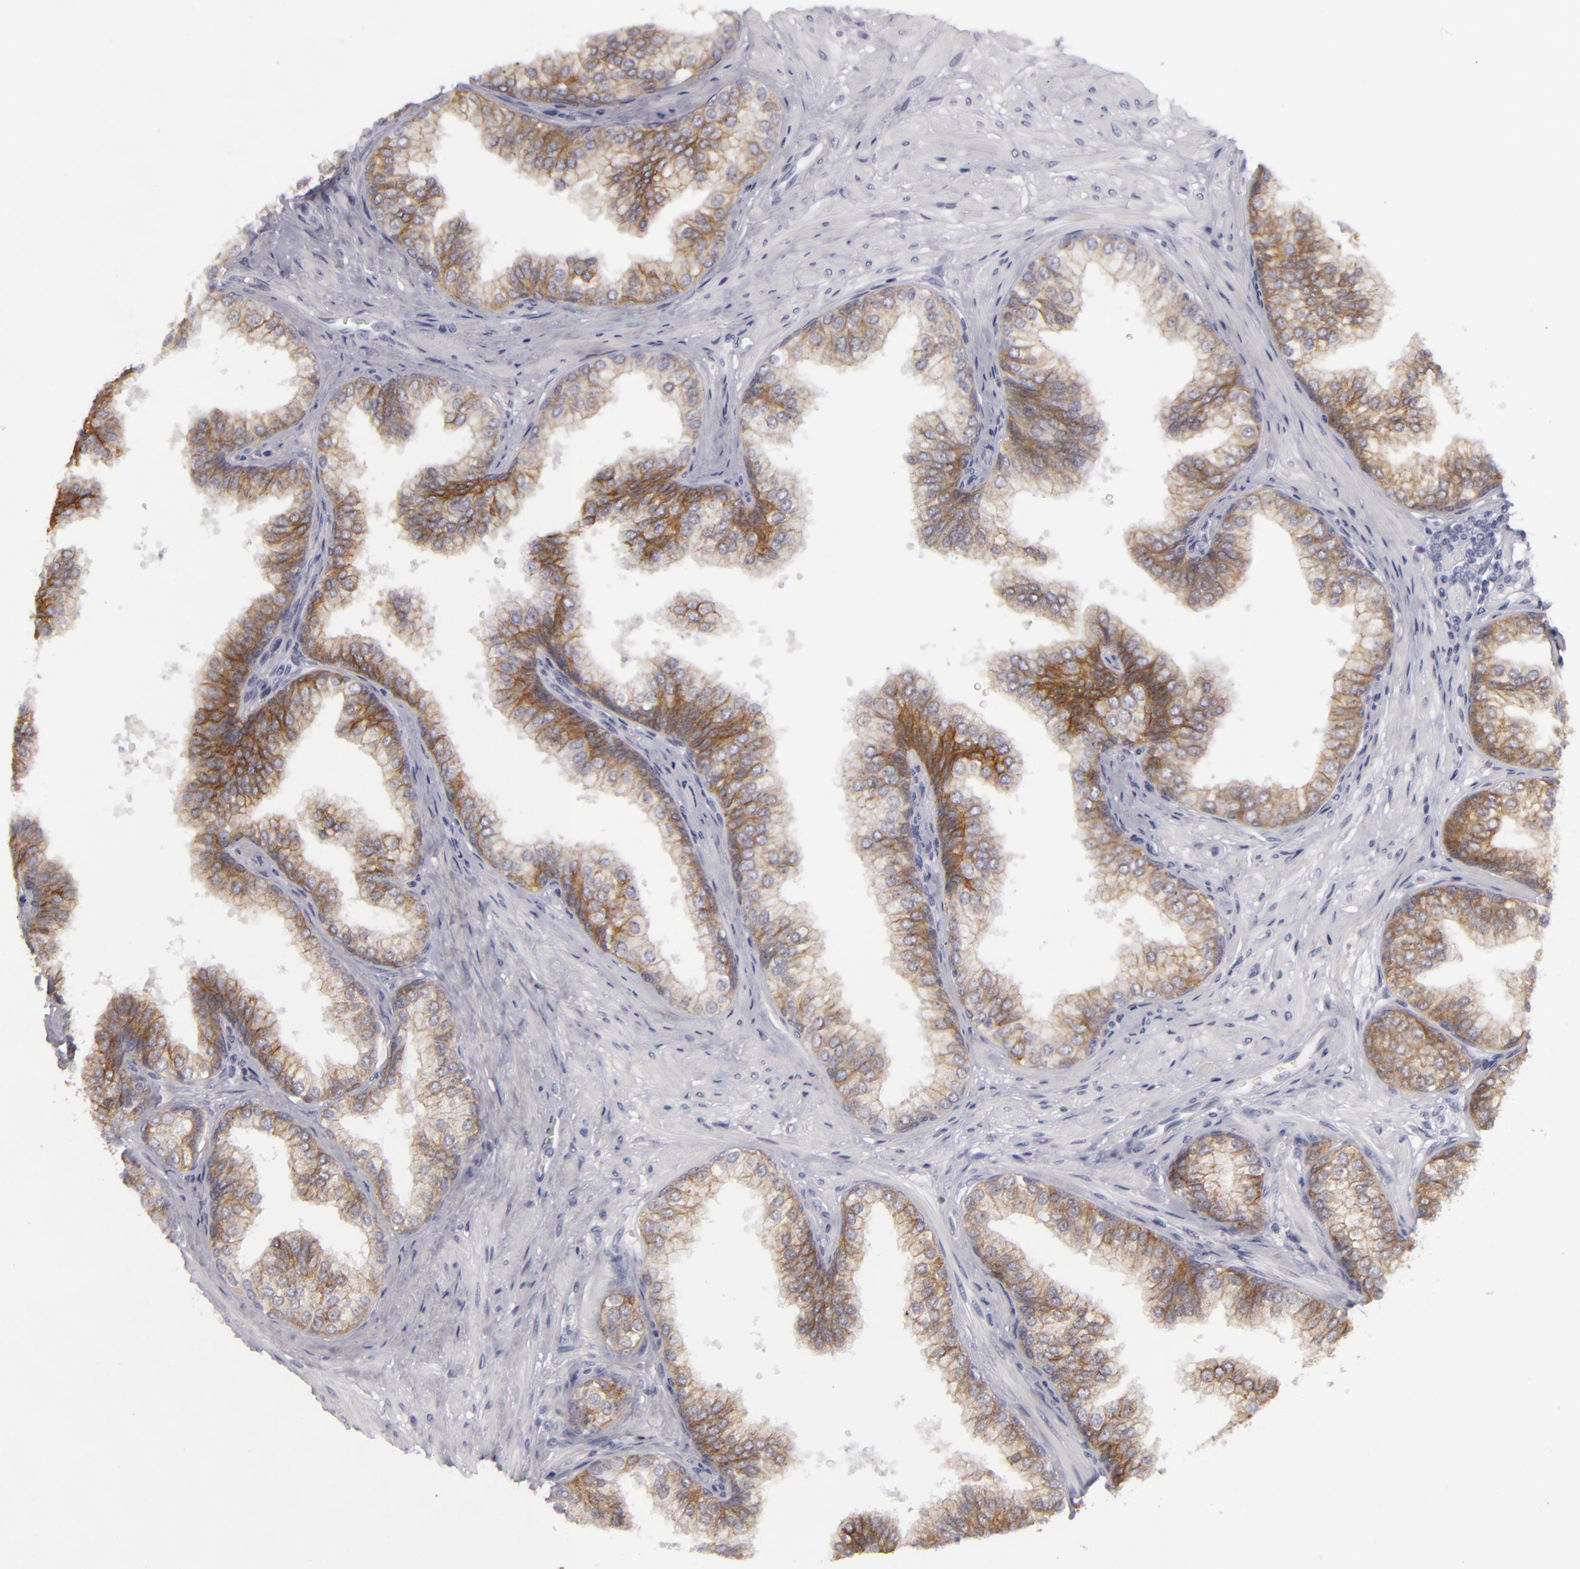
{"staining": {"intensity": "moderate", "quantity": ">75%", "location": "cytoplasmic/membranous"}, "tissue": "prostate", "cell_type": "Glandular cells", "image_type": "normal", "snomed": [{"axis": "morphology", "description": "Normal tissue, NOS"}, {"axis": "topography", "description": "Prostate"}], "caption": "Immunohistochemical staining of normal prostate displays moderate cytoplasmic/membranous protein positivity in about >75% of glandular cells. The staining was performed using DAB (3,3'-diaminobenzidine) to visualize the protein expression in brown, while the nuclei were stained in blue with hematoxylin (Magnification: 20x).", "gene": "JUP", "patient": {"sex": "male", "age": 60}}